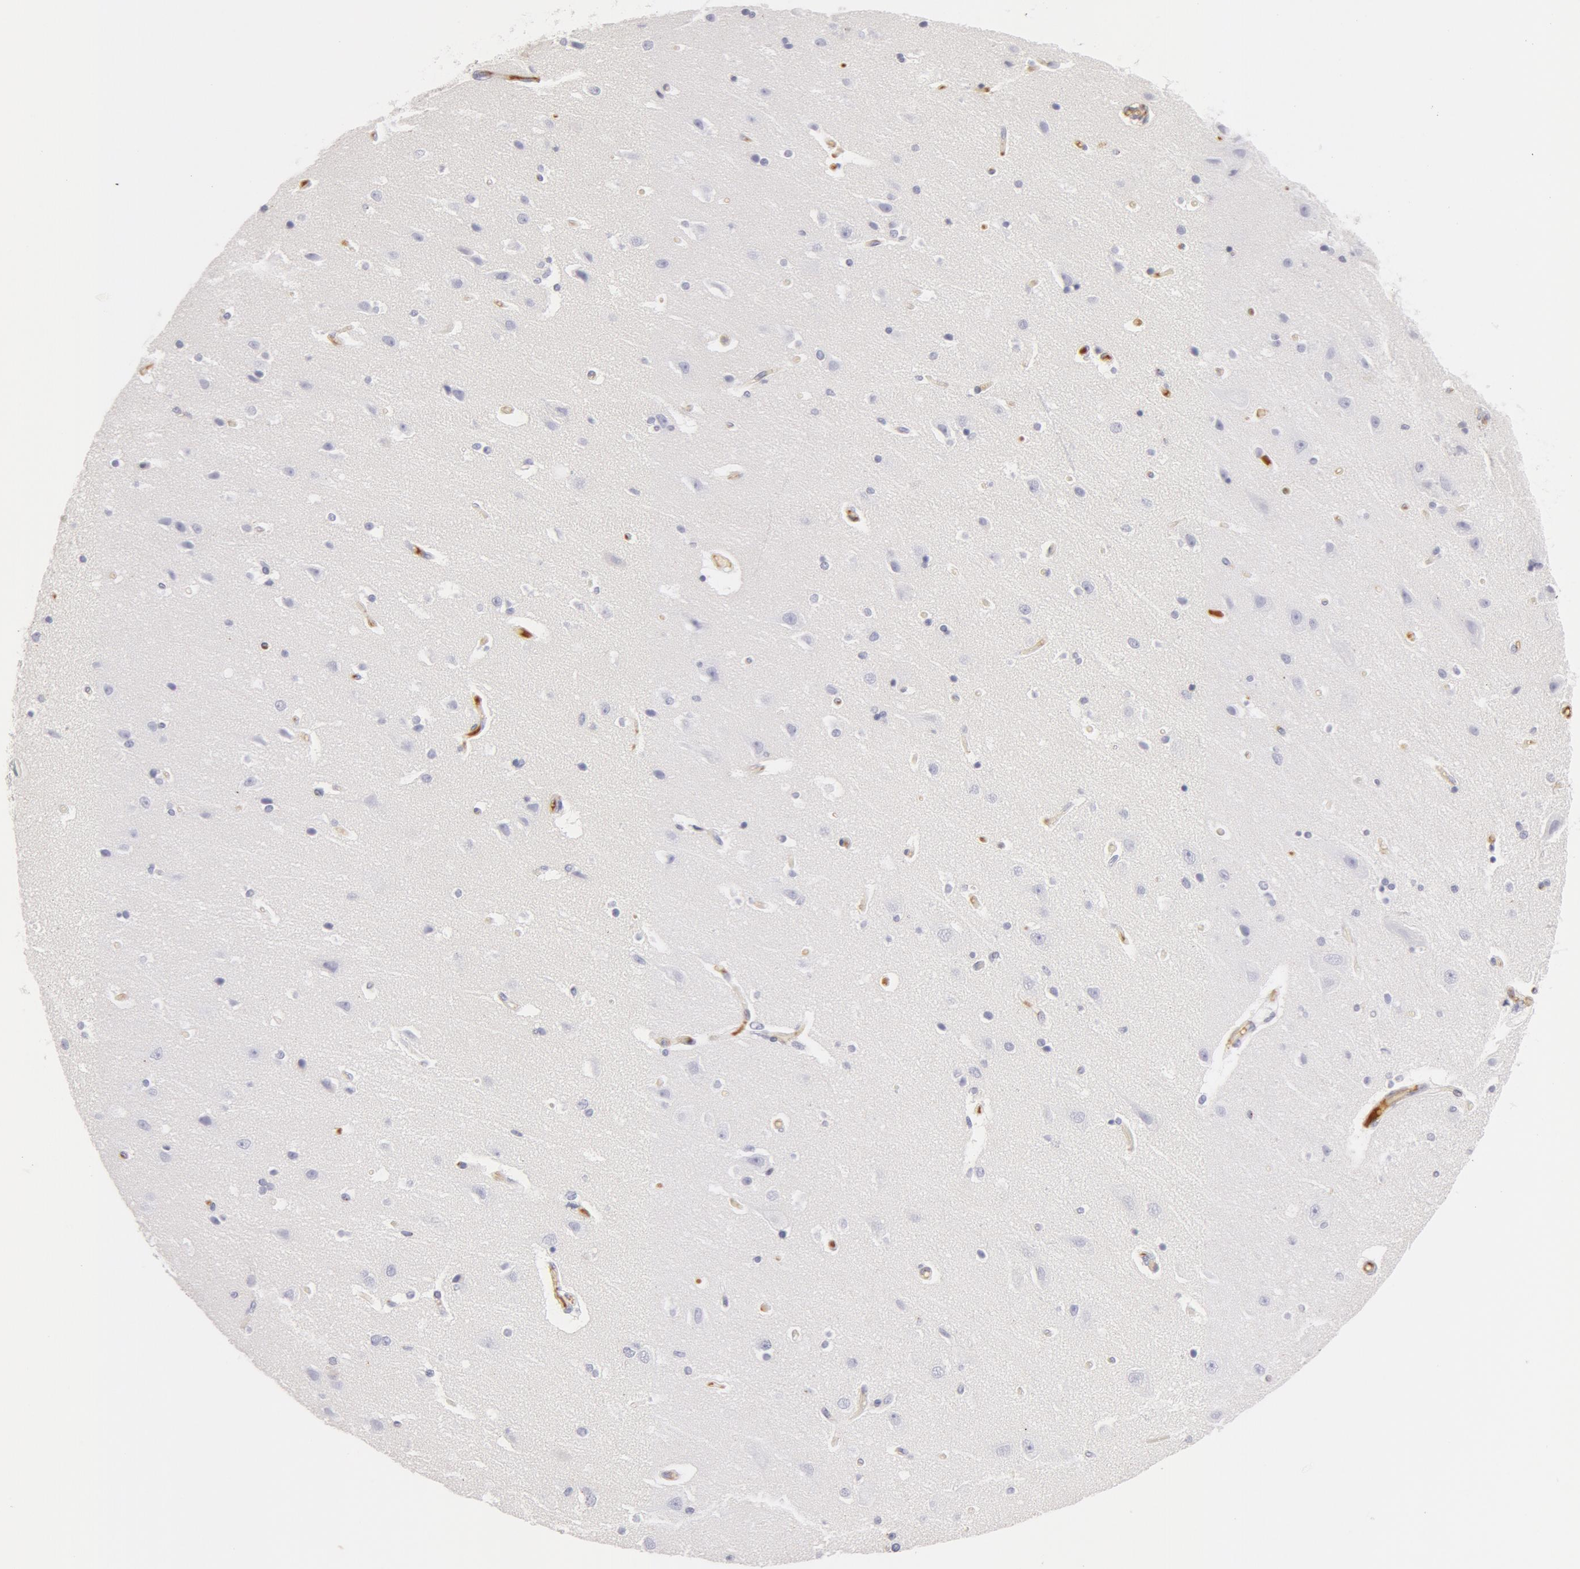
{"staining": {"intensity": "negative", "quantity": "none", "location": "none"}, "tissue": "caudate", "cell_type": "Glial cells", "image_type": "normal", "snomed": [{"axis": "morphology", "description": "Normal tissue, NOS"}, {"axis": "topography", "description": "Lateral ventricle wall"}], "caption": "Caudate was stained to show a protein in brown. There is no significant expression in glial cells. The staining was performed using DAB to visualize the protein expression in brown, while the nuclei were stained in blue with hematoxylin (Magnification: 20x).", "gene": "GC", "patient": {"sex": "female", "age": 54}}